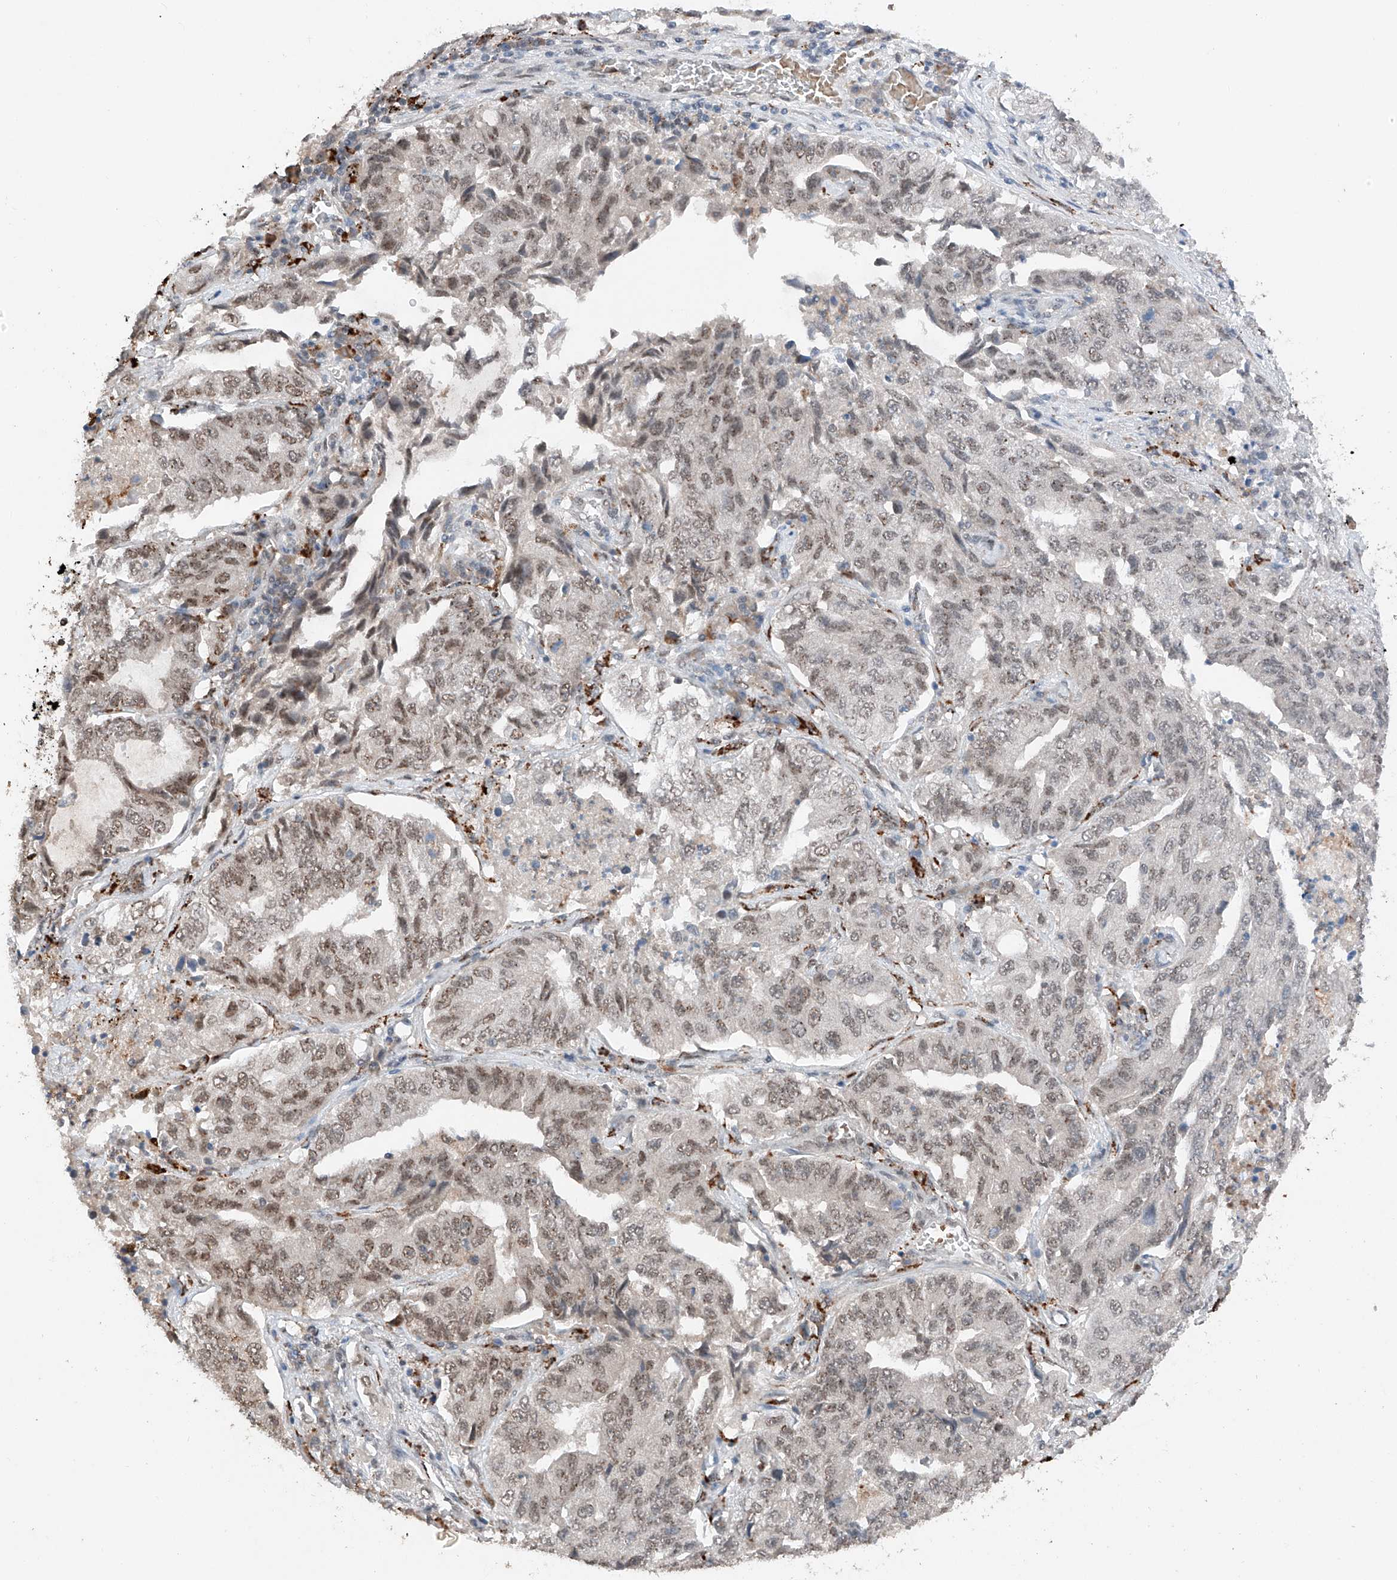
{"staining": {"intensity": "weak", "quantity": "25%-75%", "location": "nuclear"}, "tissue": "lung cancer", "cell_type": "Tumor cells", "image_type": "cancer", "snomed": [{"axis": "morphology", "description": "Adenocarcinoma, NOS"}, {"axis": "topography", "description": "Lung"}], "caption": "IHC staining of lung cancer (adenocarcinoma), which exhibits low levels of weak nuclear positivity in about 25%-75% of tumor cells indicating weak nuclear protein positivity. The staining was performed using DAB (brown) for protein detection and nuclei were counterstained in hematoxylin (blue).", "gene": "TBX4", "patient": {"sex": "female", "age": 51}}